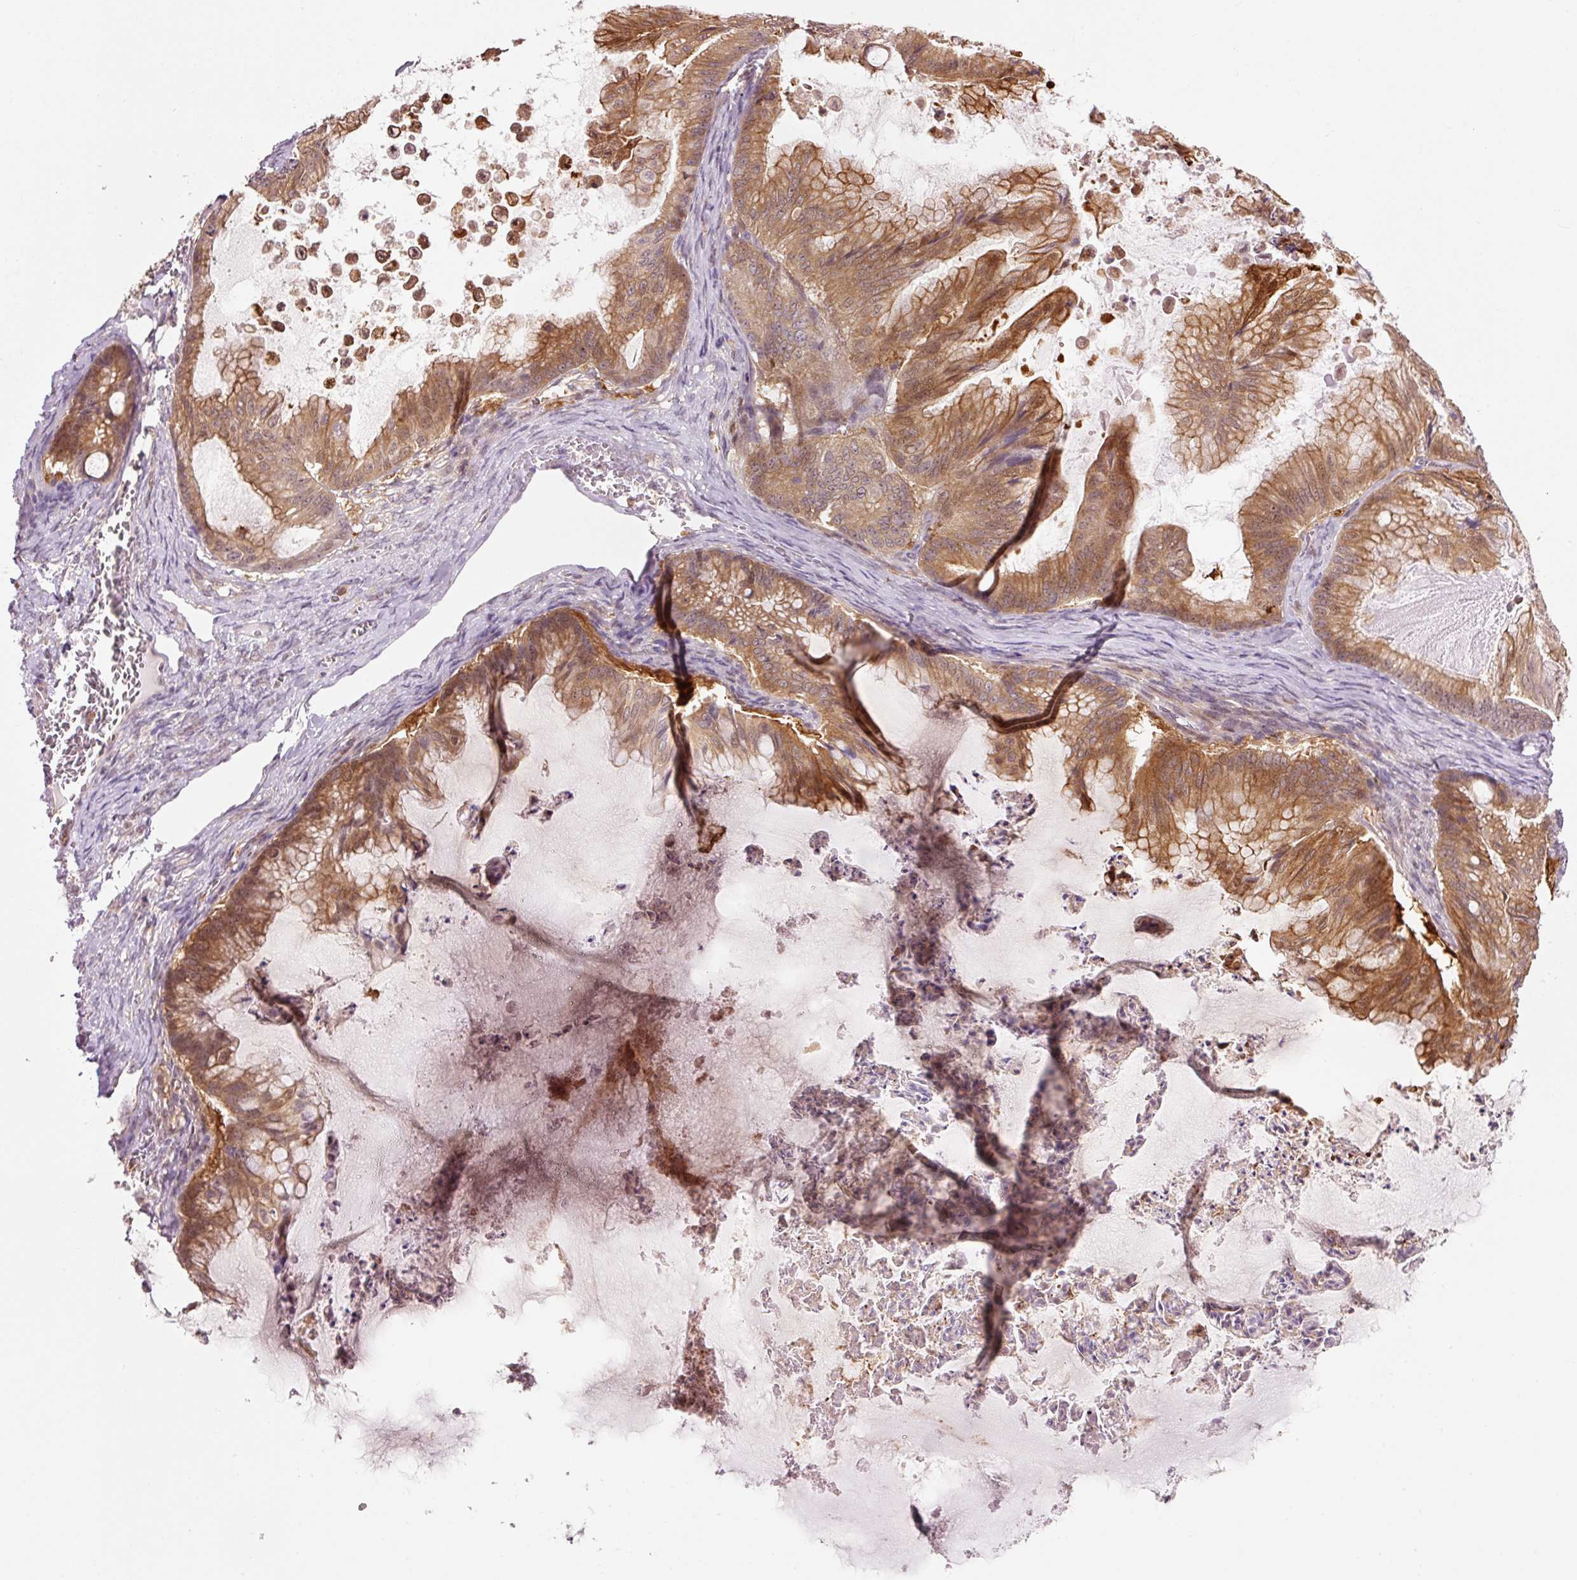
{"staining": {"intensity": "moderate", "quantity": ">75%", "location": "cytoplasmic/membranous,nuclear"}, "tissue": "ovarian cancer", "cell_type": "Tumor cells", "image_type": "cancer", "snomed": [{"axis": "morphology", "description": "Cystadenocarcinoma, mucinous, NOS"}, {"axis": "topography", "description": "Ovary"}], "caption": "This is an image of immunohistochemistry staining of mucinous cystadenocarcinoma (ovarian), which shows moderate staining in the cytoplasmic/membranous and nuclear of tumor cells.", "gene": "FBXL14", "patient": {"sex": "female", "age": 71}}